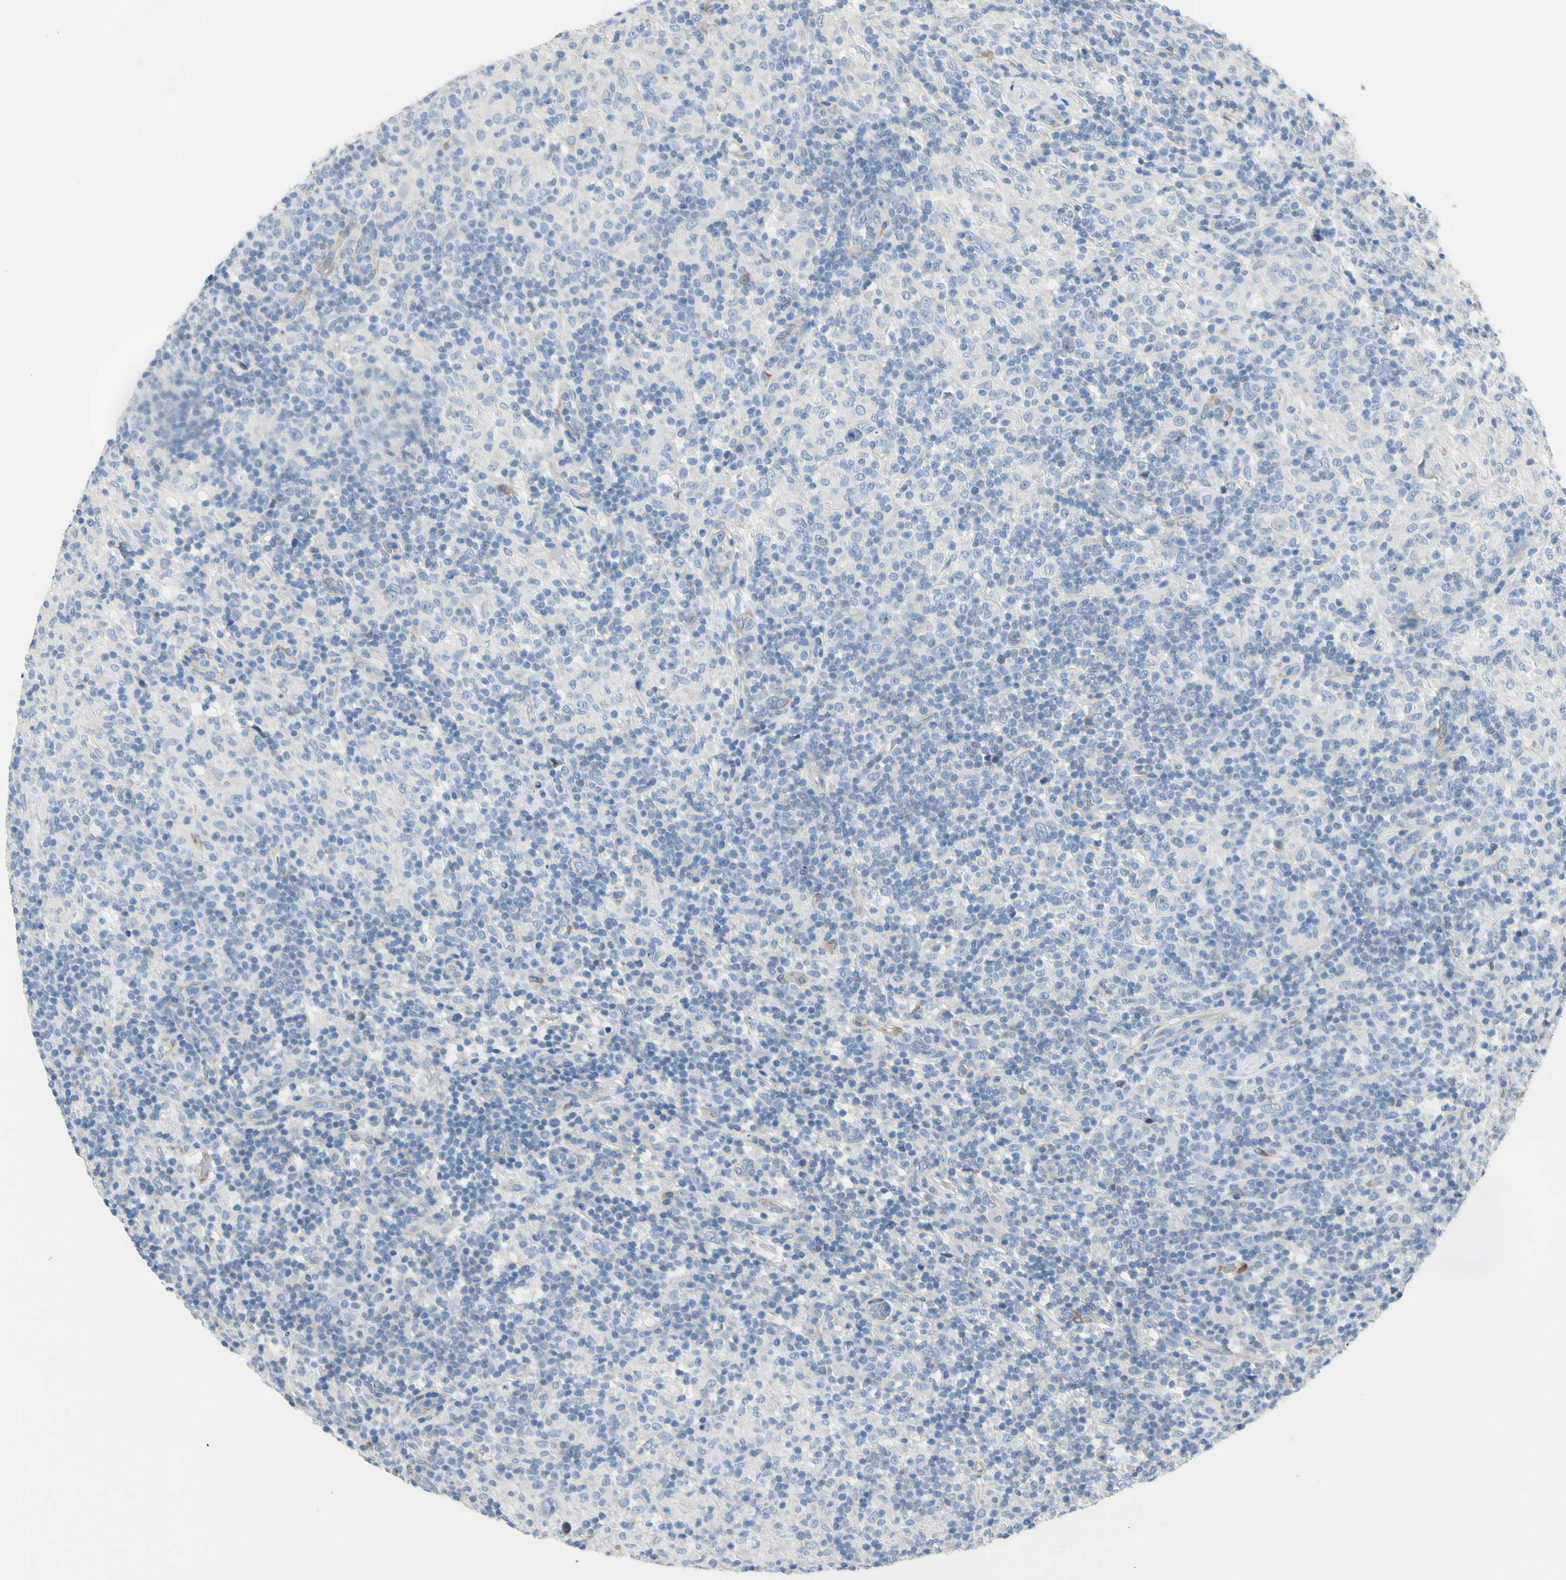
{"staining": {"intensity": "negative", "quantity": "none", "location": "none"}, "tissue": "lymphoma", "cell_type": "Tumor cells", "image_type": "cancer", "snomed": [{"axis": "morphology", "description": "Hodgkin's disease, NOS"}, {"axis": "topography", "description": "Lymph node"}], "caption": "Protein analysis of Hodgkin's disease reveals no significant staining in tumor cells.", "gene": "MAP2", "patient": {"sex": "male", "age": 70}}